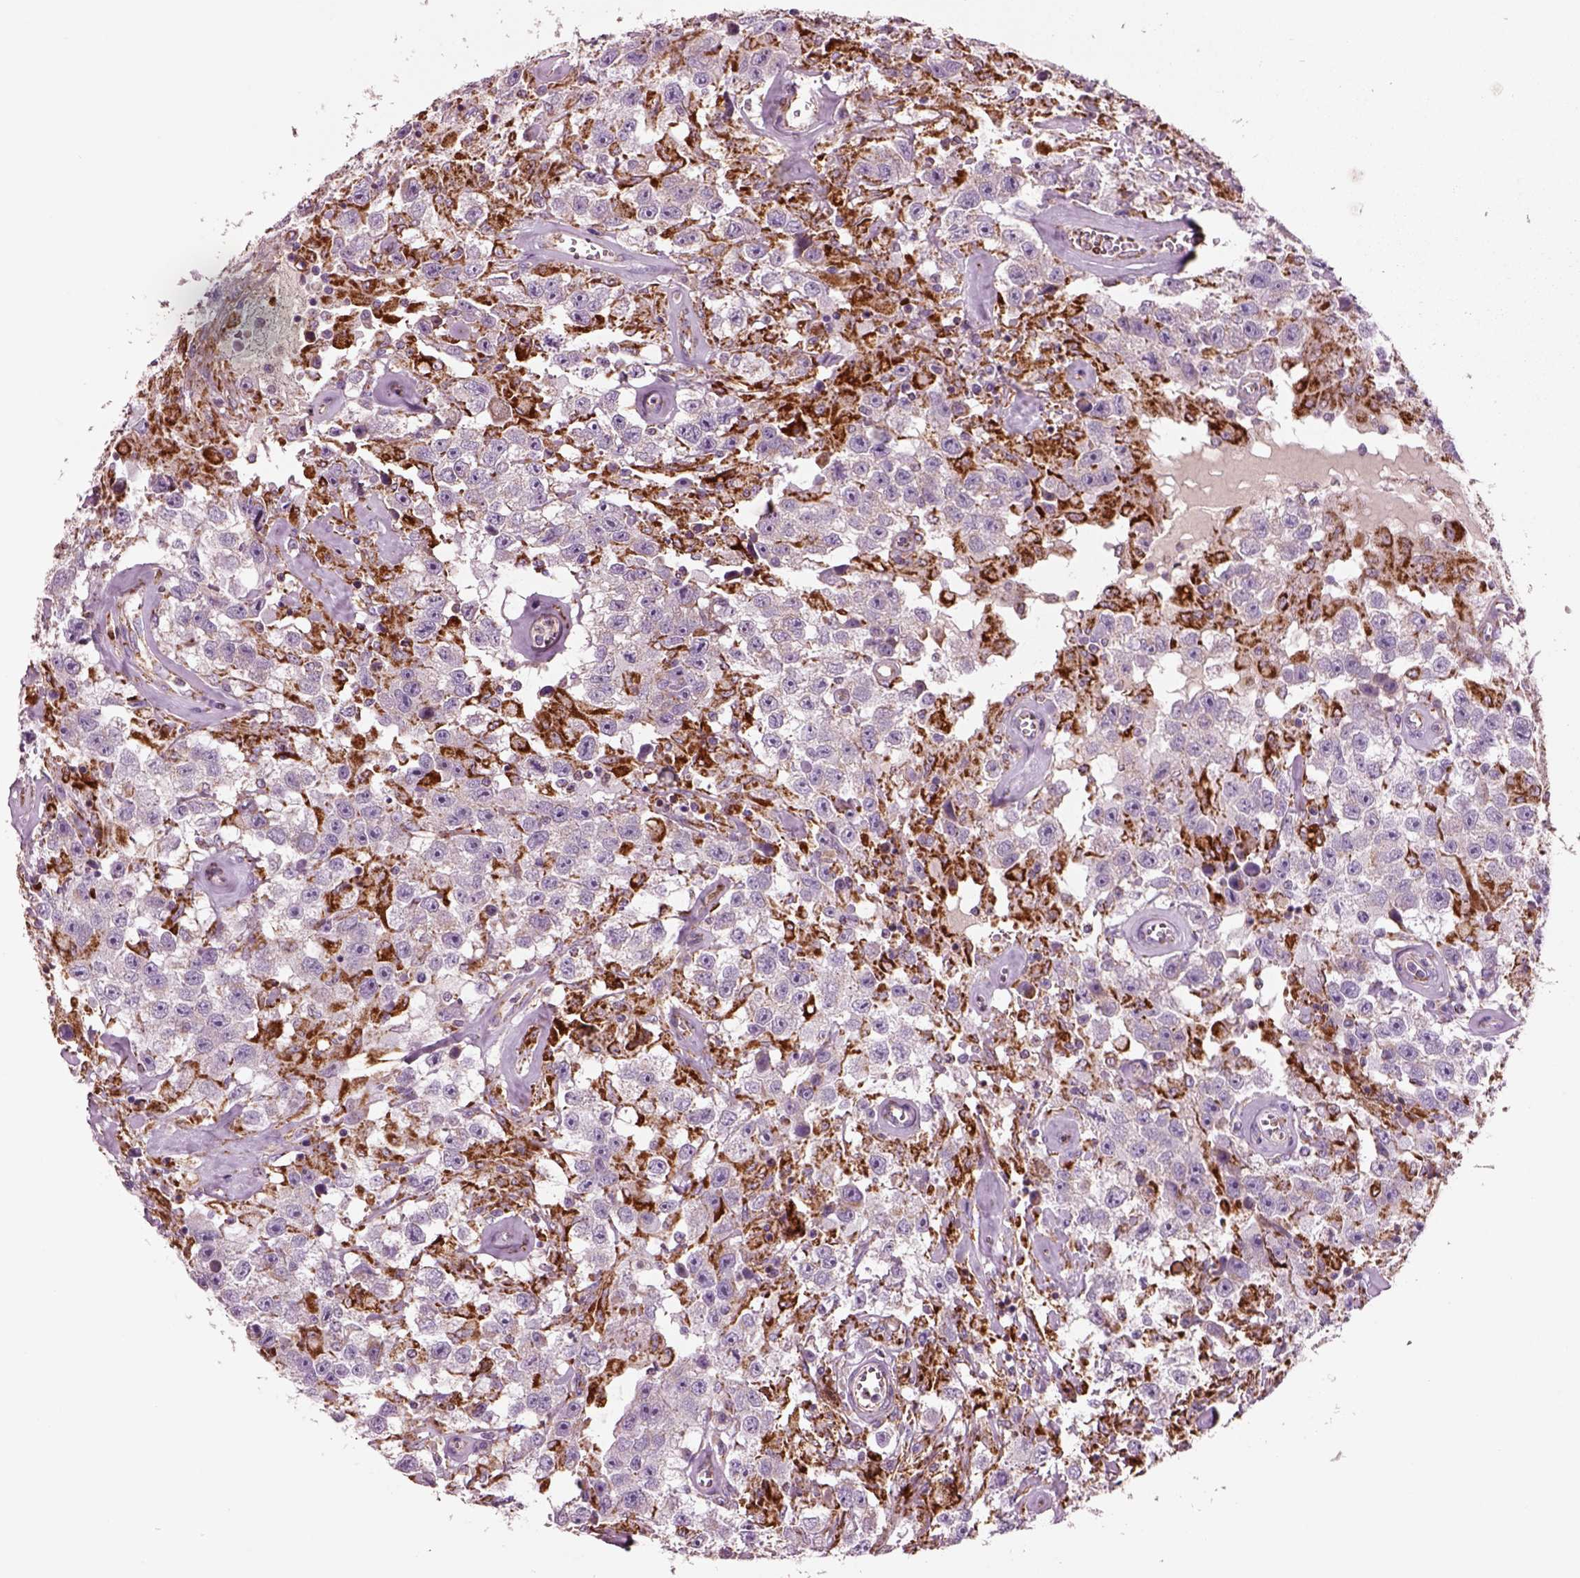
{"staining": {"intensity": "negative", "quantity": "none", "location": "none"}, "tissue": "testis cancer", "cell_type": "Tumor cells", "image_type": "cancer", "snomed": [{"axis": "morphology", "description": "Seminoma, NOS"}, {"axis": "topography", "description": "Testis"}], "caption": "An IHC micrograph of testis cancer (seminoma) is shown. There is no staining in tumor cells of testis cancer (seminoma).", "gene": "SLC25A24", "patient": {"sex": "male", "age": 43}}